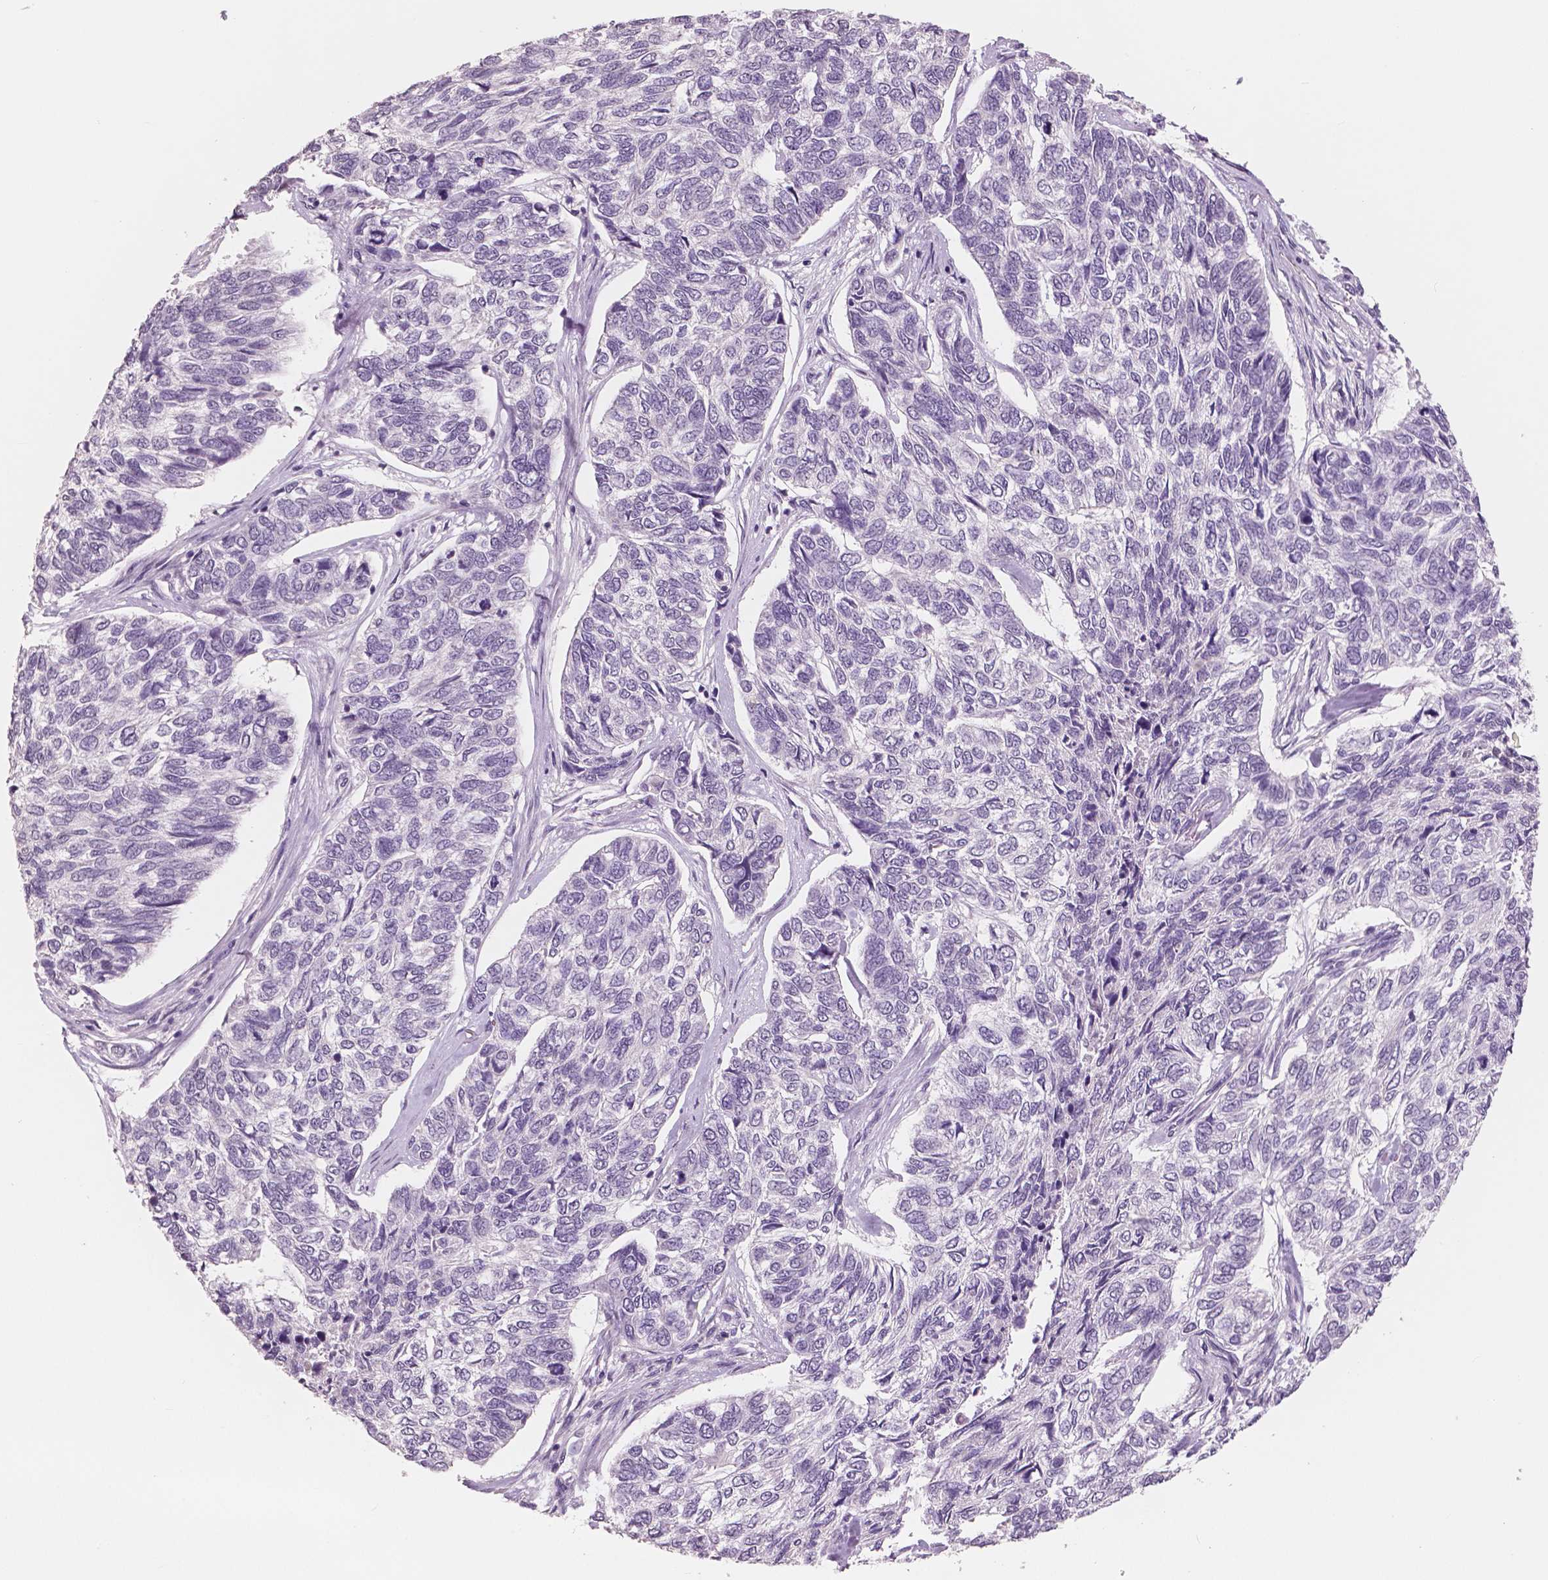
{"staining": {"intensity": "negative", "quantity": "none", "location": "none"}, "tissue": "skin cancer", "cell_type": "Tumor cells", "image_type": "cancer", "snomed": [{"axis": "morphology", "description": "Basal cell carcinoma"}, {"axis": "topography", "description": "Skin"}], "caption": "Immunohistochemistry of skin cancer displays no expression in tumor cells.", "gene": "NECAB1", "patient": {"sex": "female", "age": 65}}